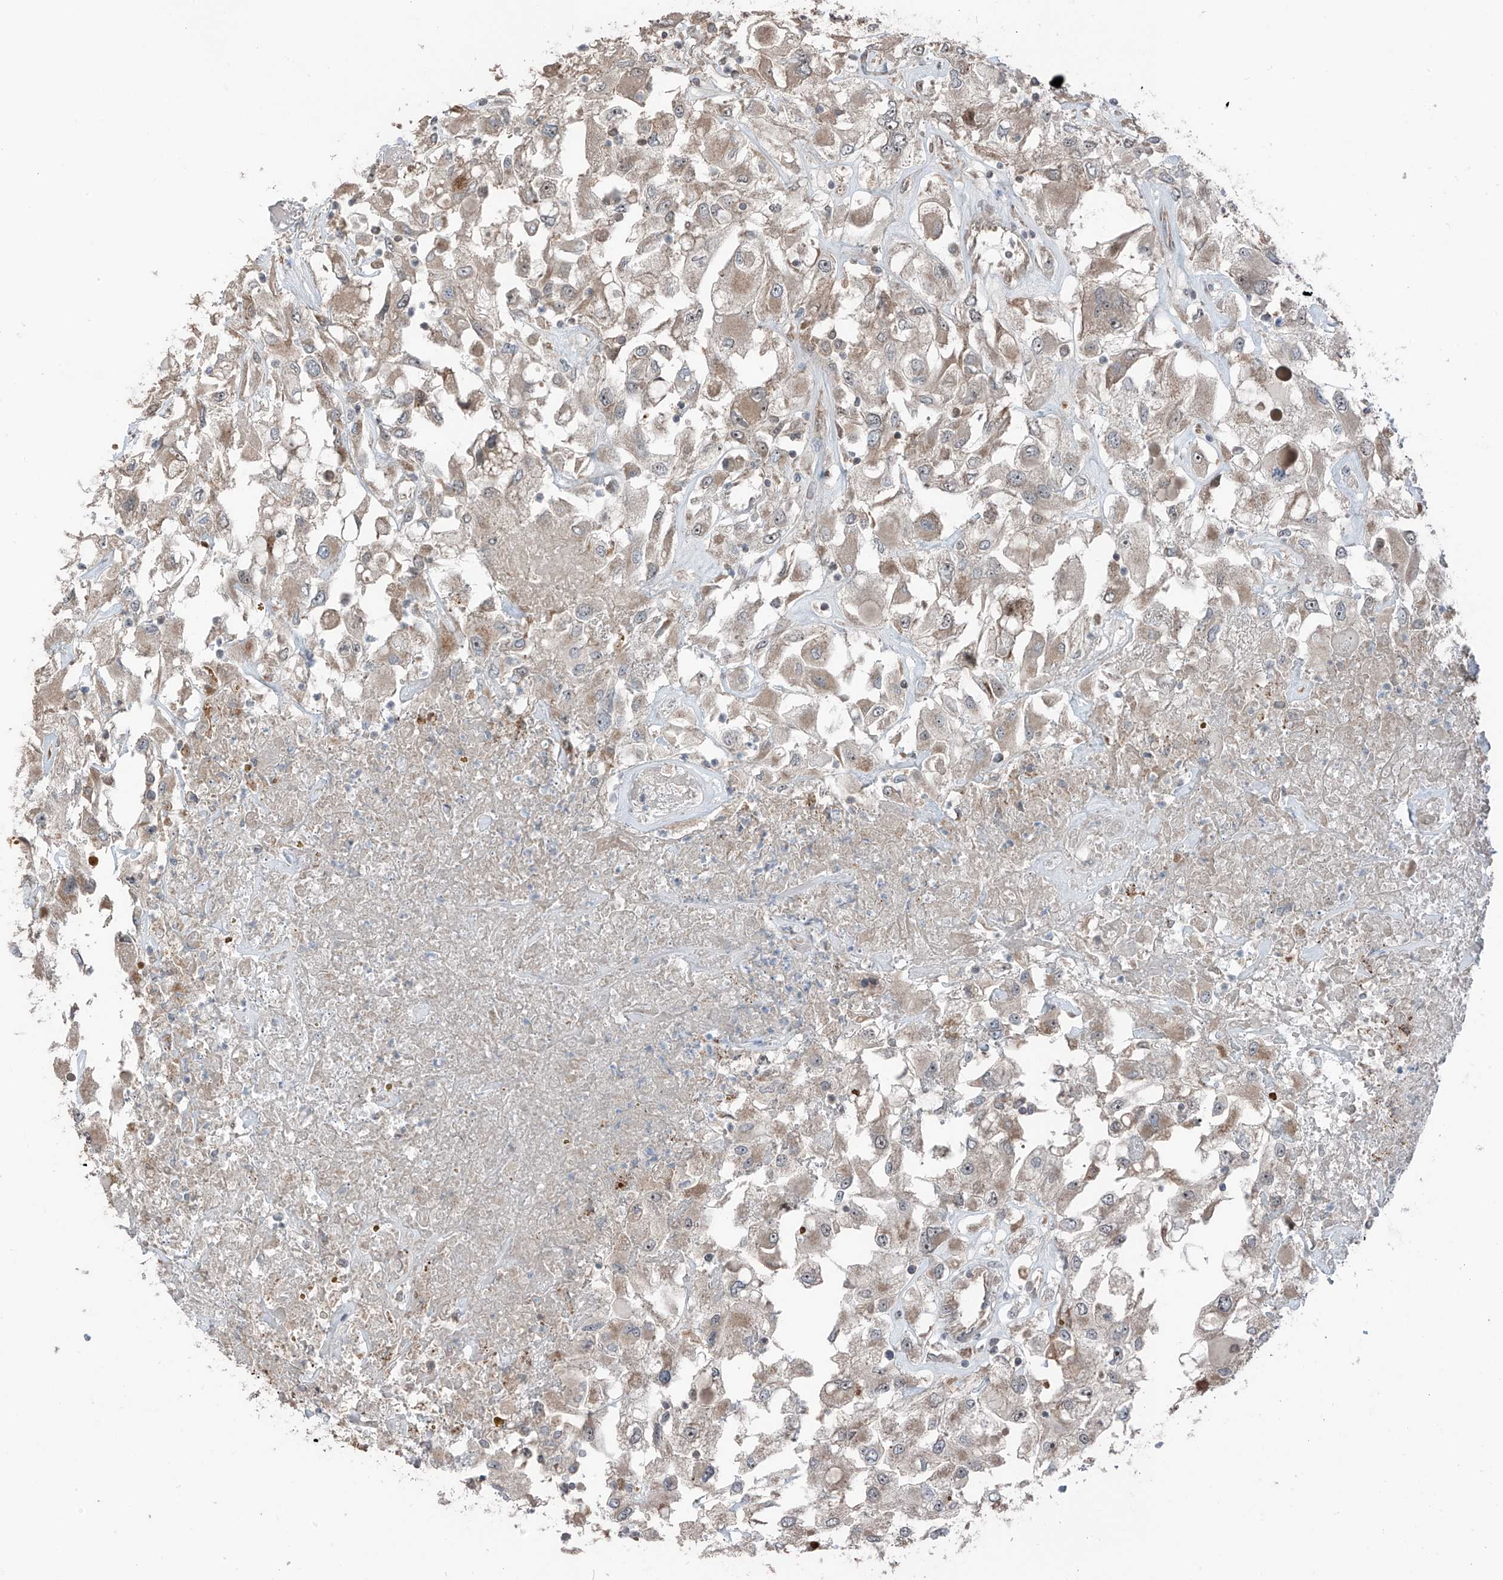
{"staining": {"intensity": "weak", "quantity": ">75%", "location": "cytoplasmic/membranous"}, "tissue": "renal cancer", "cell_type": "Tumor cells", "image_type": "cancer", "snomed": [{"axis": "morphology", "description": "Adenocarcinoma, NOS"}, {"axis": "topography", "description": "Kidney"}], "caption": "Immunohistochemistry photomicrograph of neoplastic tissue: human renal adenocarcinoma stained using immunohistochemistry (IHC) shows low levels of weak protein expression localized specifically in the cytoplasmic/membranous of tumor cells, appearing as a cytoplasmic/membranous brown color.", "gene": "TXNDC9", "patient": {"sex": "female", "age": 52}}